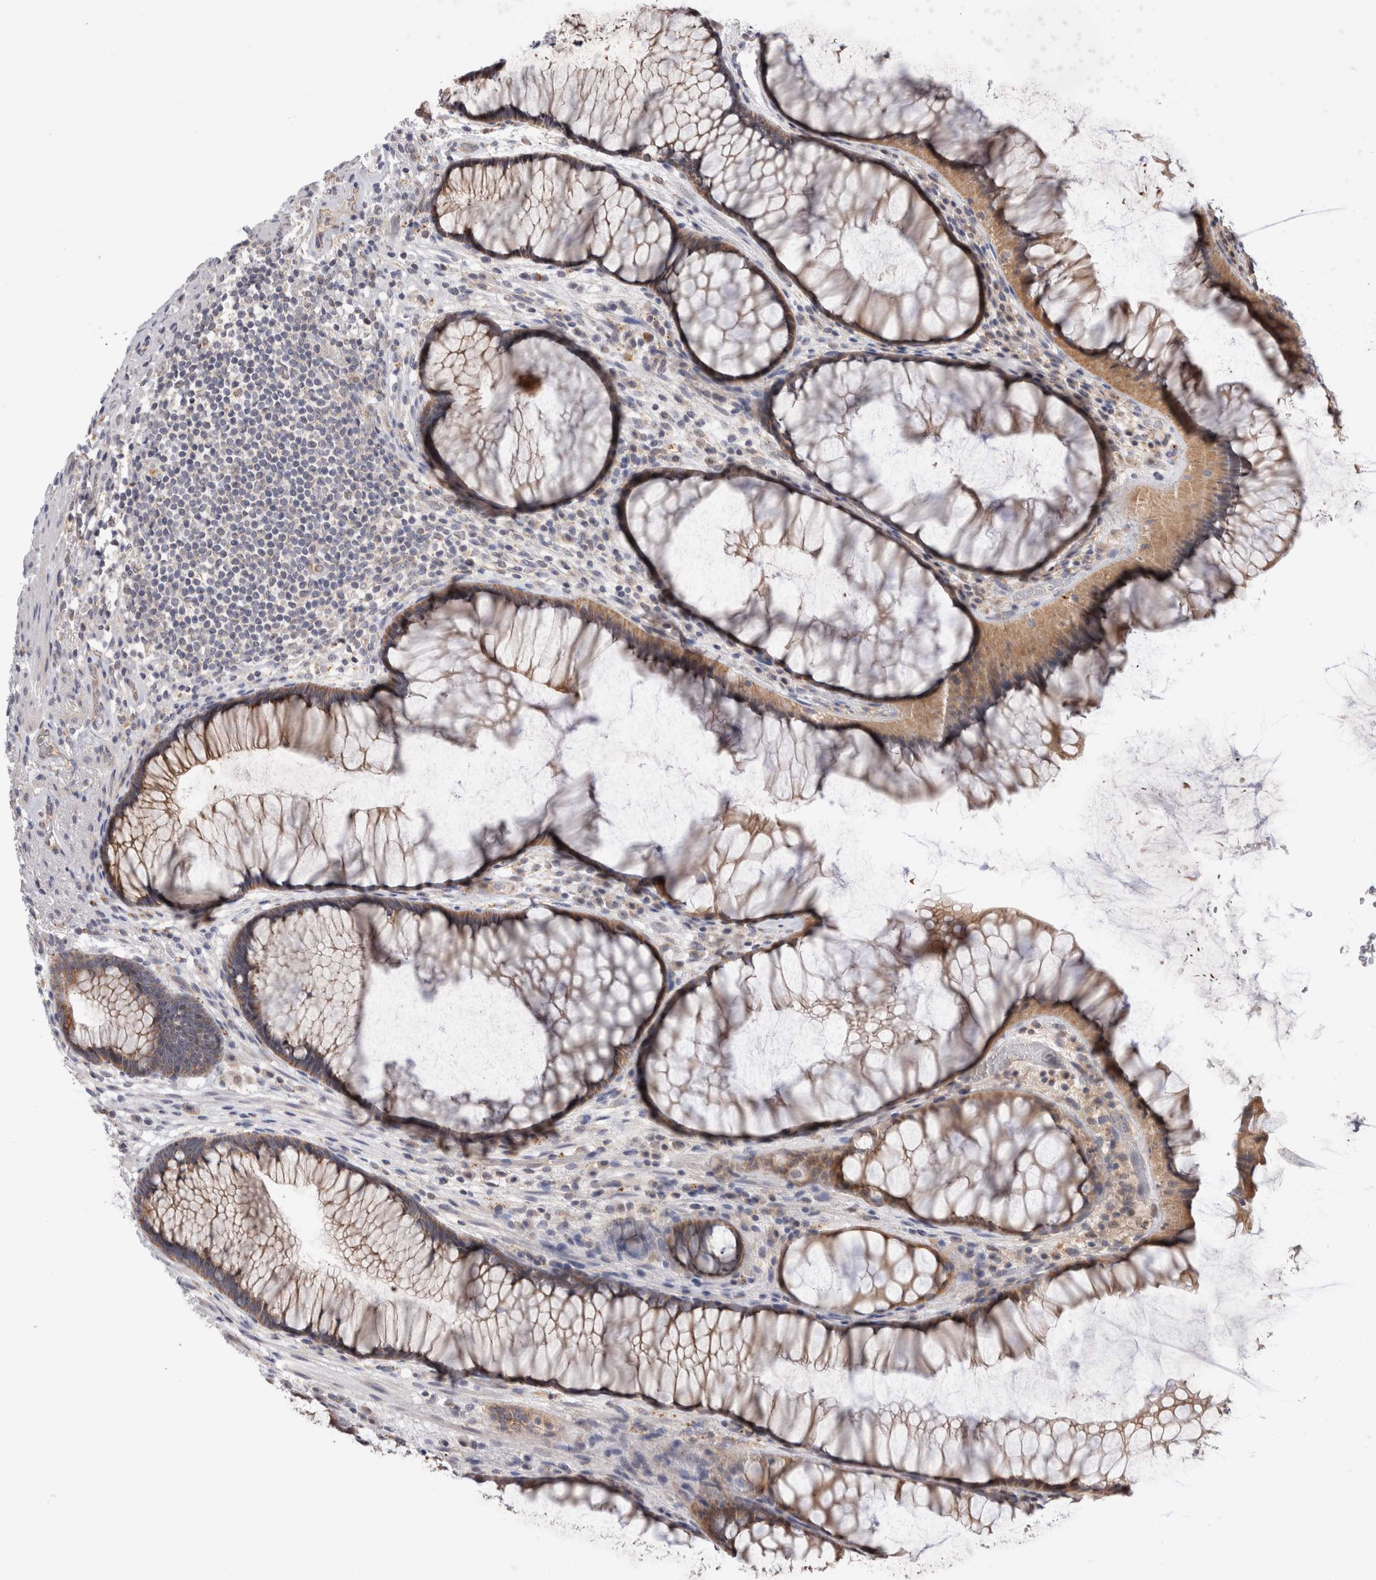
{"staining": {"intensity": "moderate", "quantity": ">75%", "location": "cytoplasmic/membranous"}, "tissue": "rectum", "cell_type": "Glandular cells", "image_type": "normal", "snomed": [{"axis": "morphology", "description": "Normal tissue, NOS"}, {"axis": "topography", "description": "Rectum"}], "caption": "High-magnification brightfield microscopy of unremarkable rectum stained with DAB (brown) and counterstained with hematoxylin (blue). glandular cells exhibit moderate cytoplasmic/membranous staining is seen in approximately>75% of cells. The protein of interest is shown in brown color, while the nuclei are stained blue.", "gene": "MRPL37", "patient": {"sex": "male", "age": 51}}